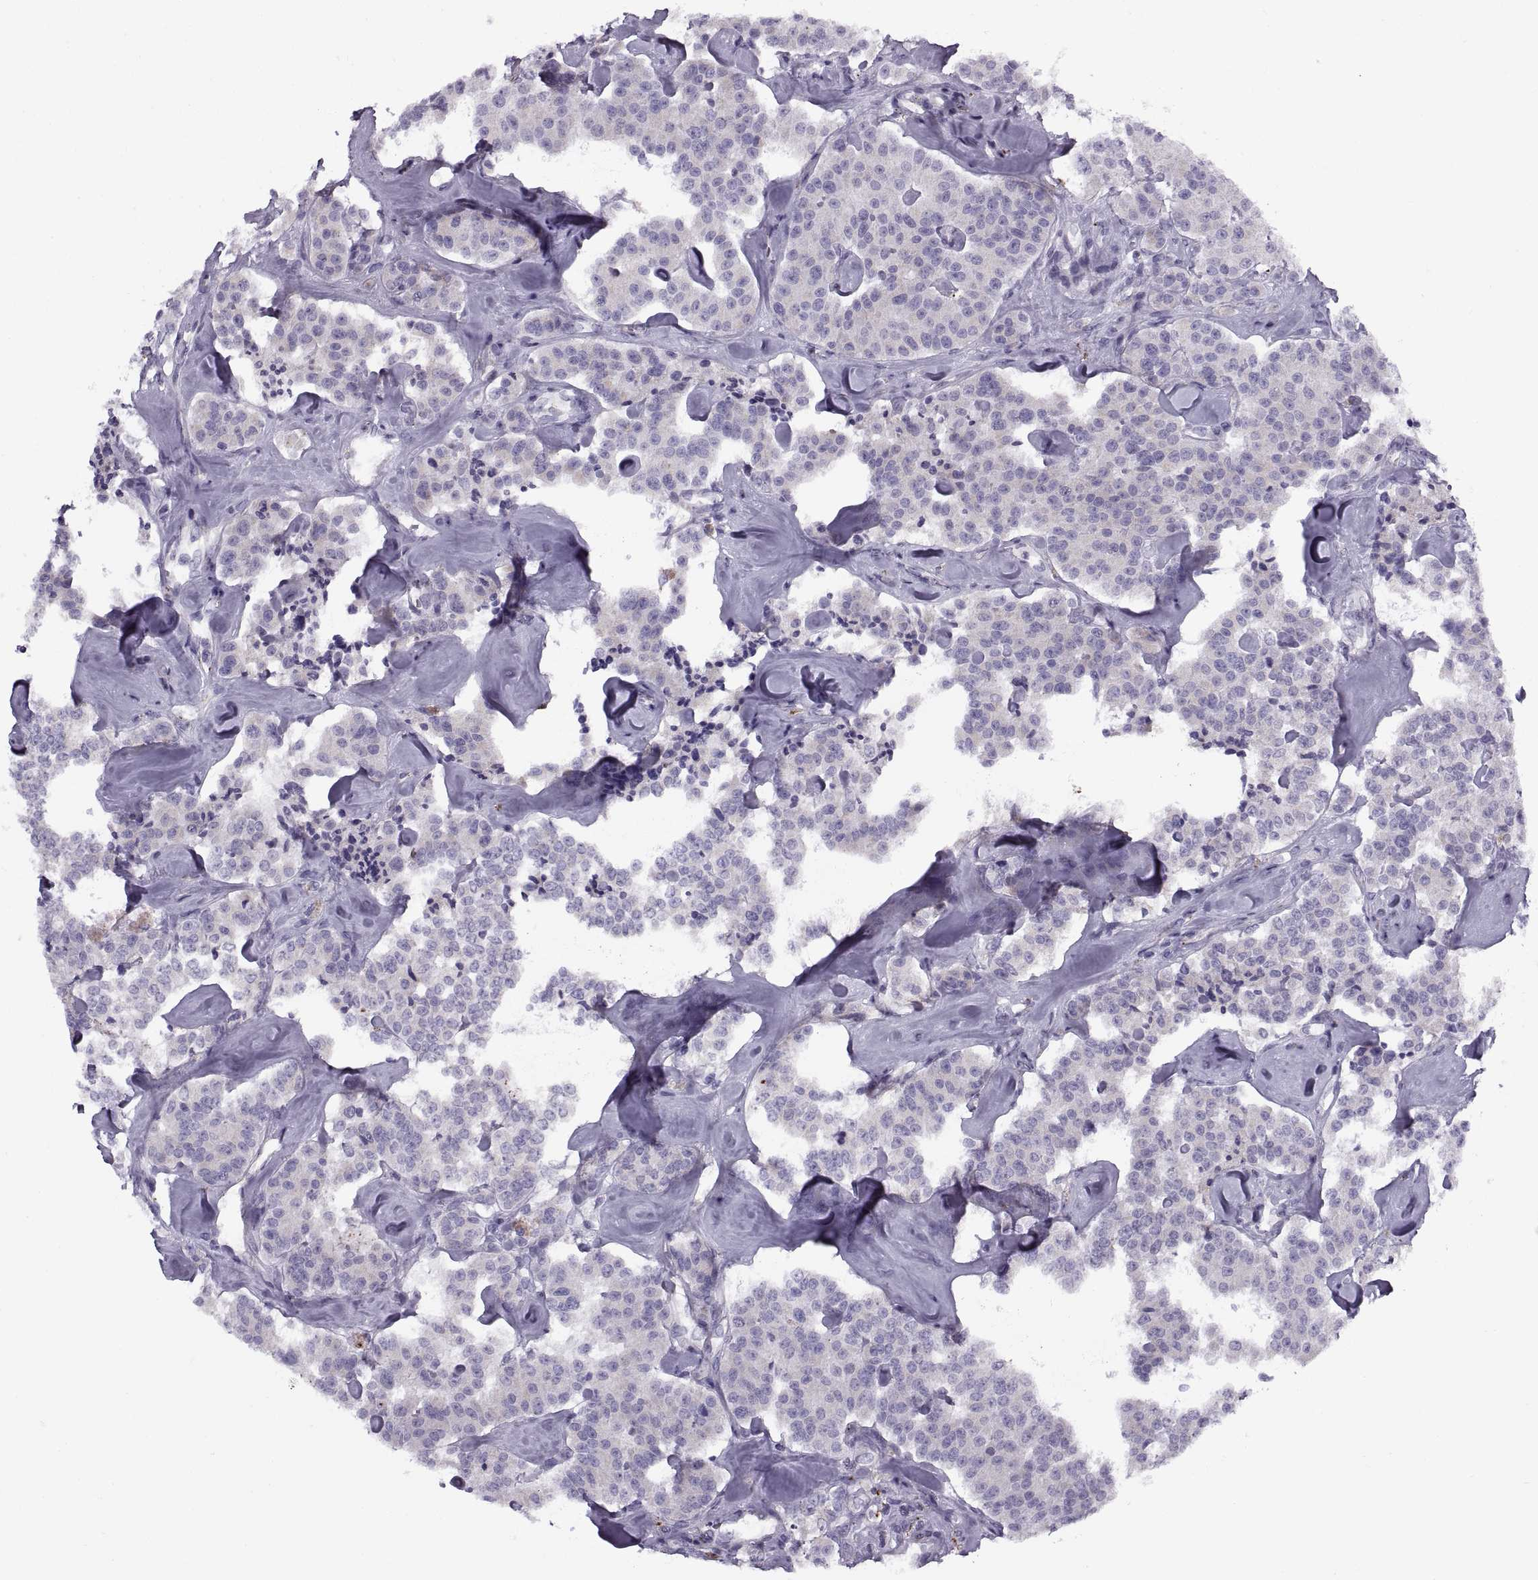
{"staining": {"intensity": "negative", "quantity": "none", "location": "none"}, "tissue": "carcinoid", "cell_type": "Tumor cells", "image_type": "cancer", "snomed": [{"axis": "morphology", "description": "Carcinoid, malignant, NOS"}, {"axis": "topography", "description": "Pancreas"}], "caption": "The IHC photomicrograph has no significant staining in tumor cells of carcinoid tissue.", "gene": "CALCR", "patient": {"sex": "male", "age": 41}}